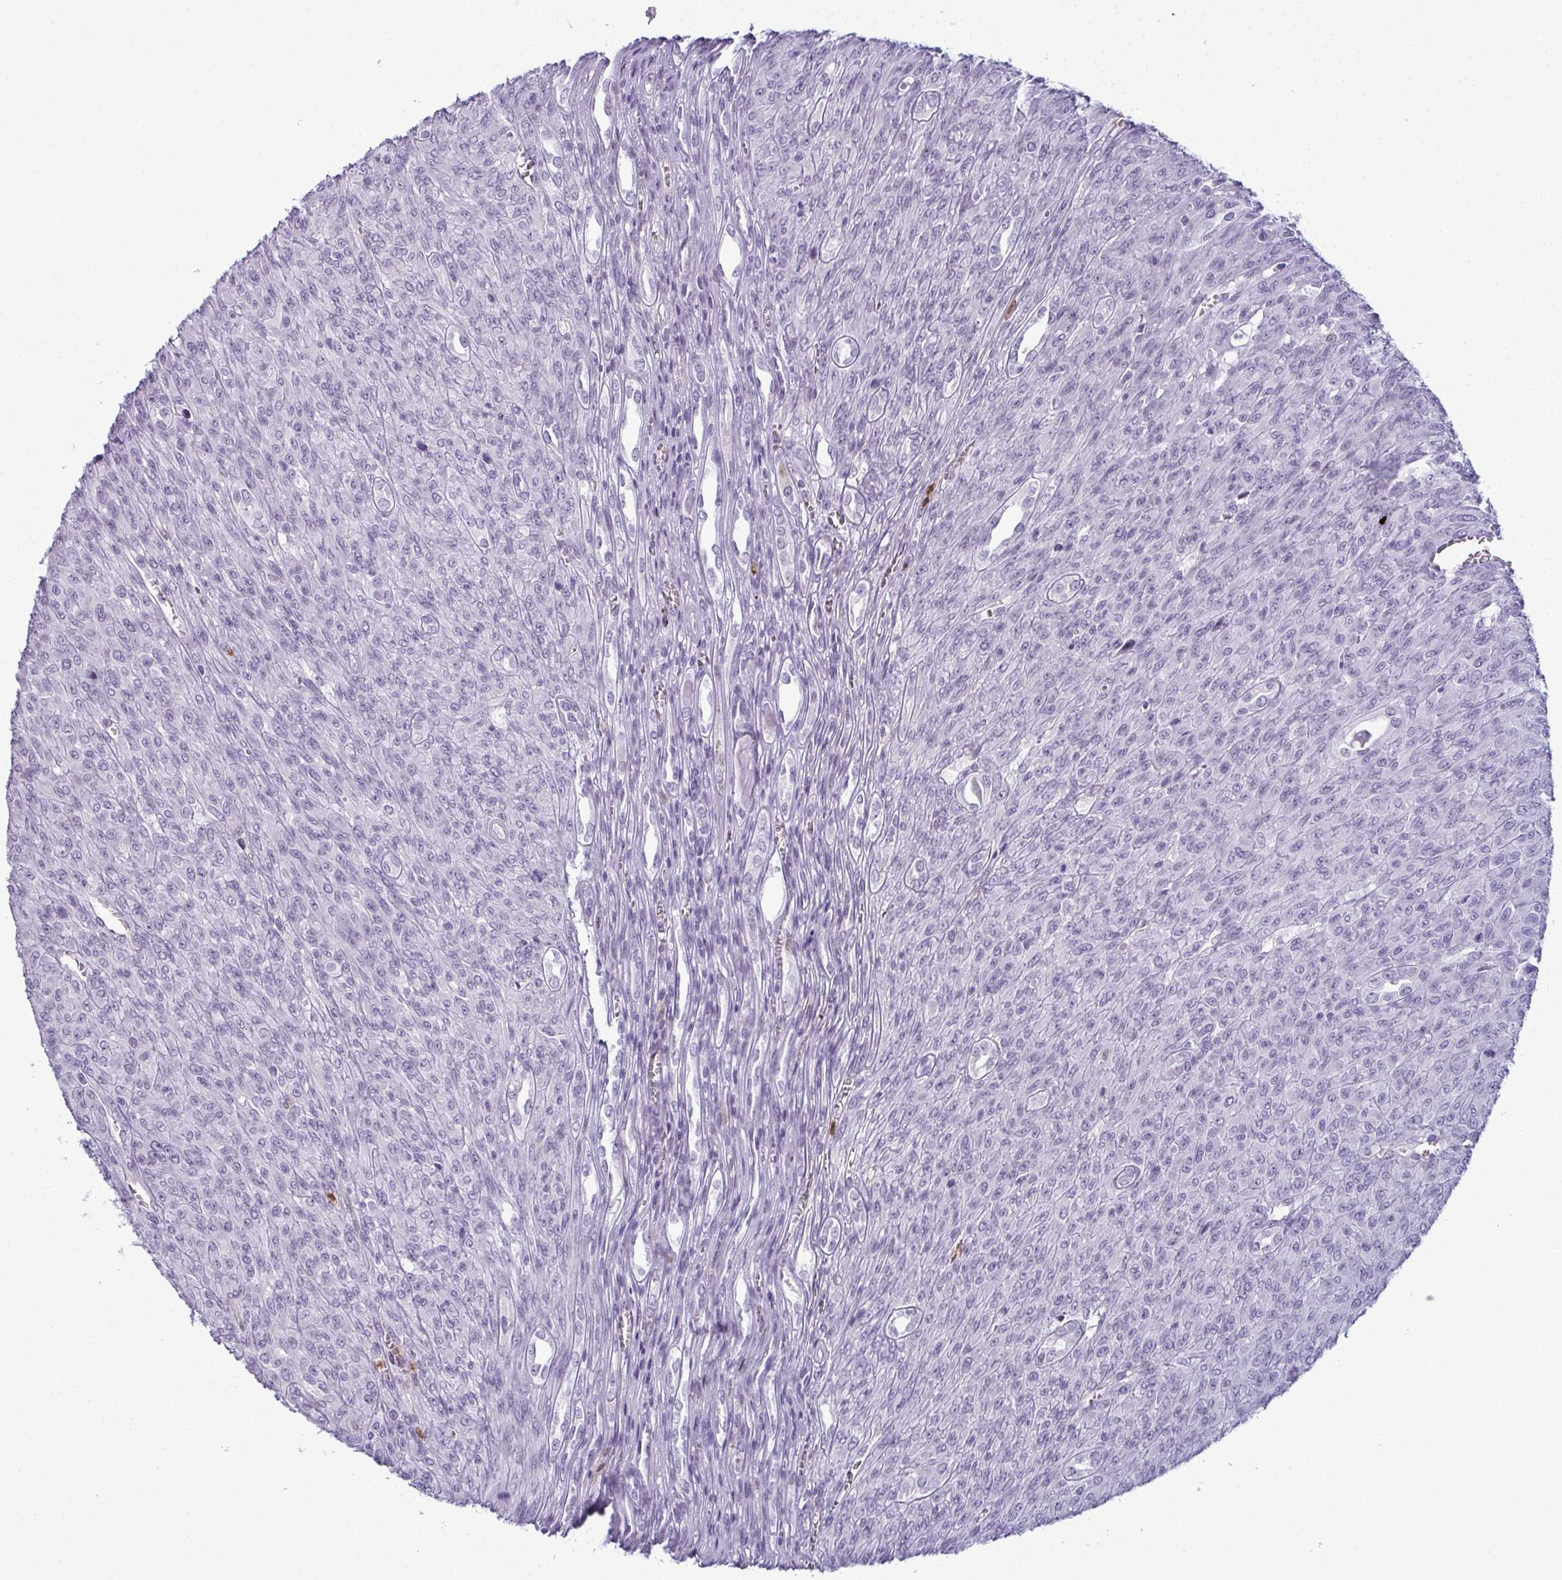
{"staining": {"intensity": "negative", "quantity": "none", "location": "none"}, "tissue": "renal cancer", "cell_type": "Tumor cells", "image_type": "cancer", "snomed": [{"axis": "morphology", "description": "Adenocarcinoma, NOS"}, {"axis": "topography", "description": "Kidney"}], "caption": "High magnification brightfield microscopy of renal adenocarcinoma stained with DAB (3,3'-diaminobenzidine) (brown) and counterstained with hematoxylin (blue): tumor cells show no significant expression. Nuclei are stained in blue.", "gene": "CDA", "patient": {"sex": "male", "age": 58}}